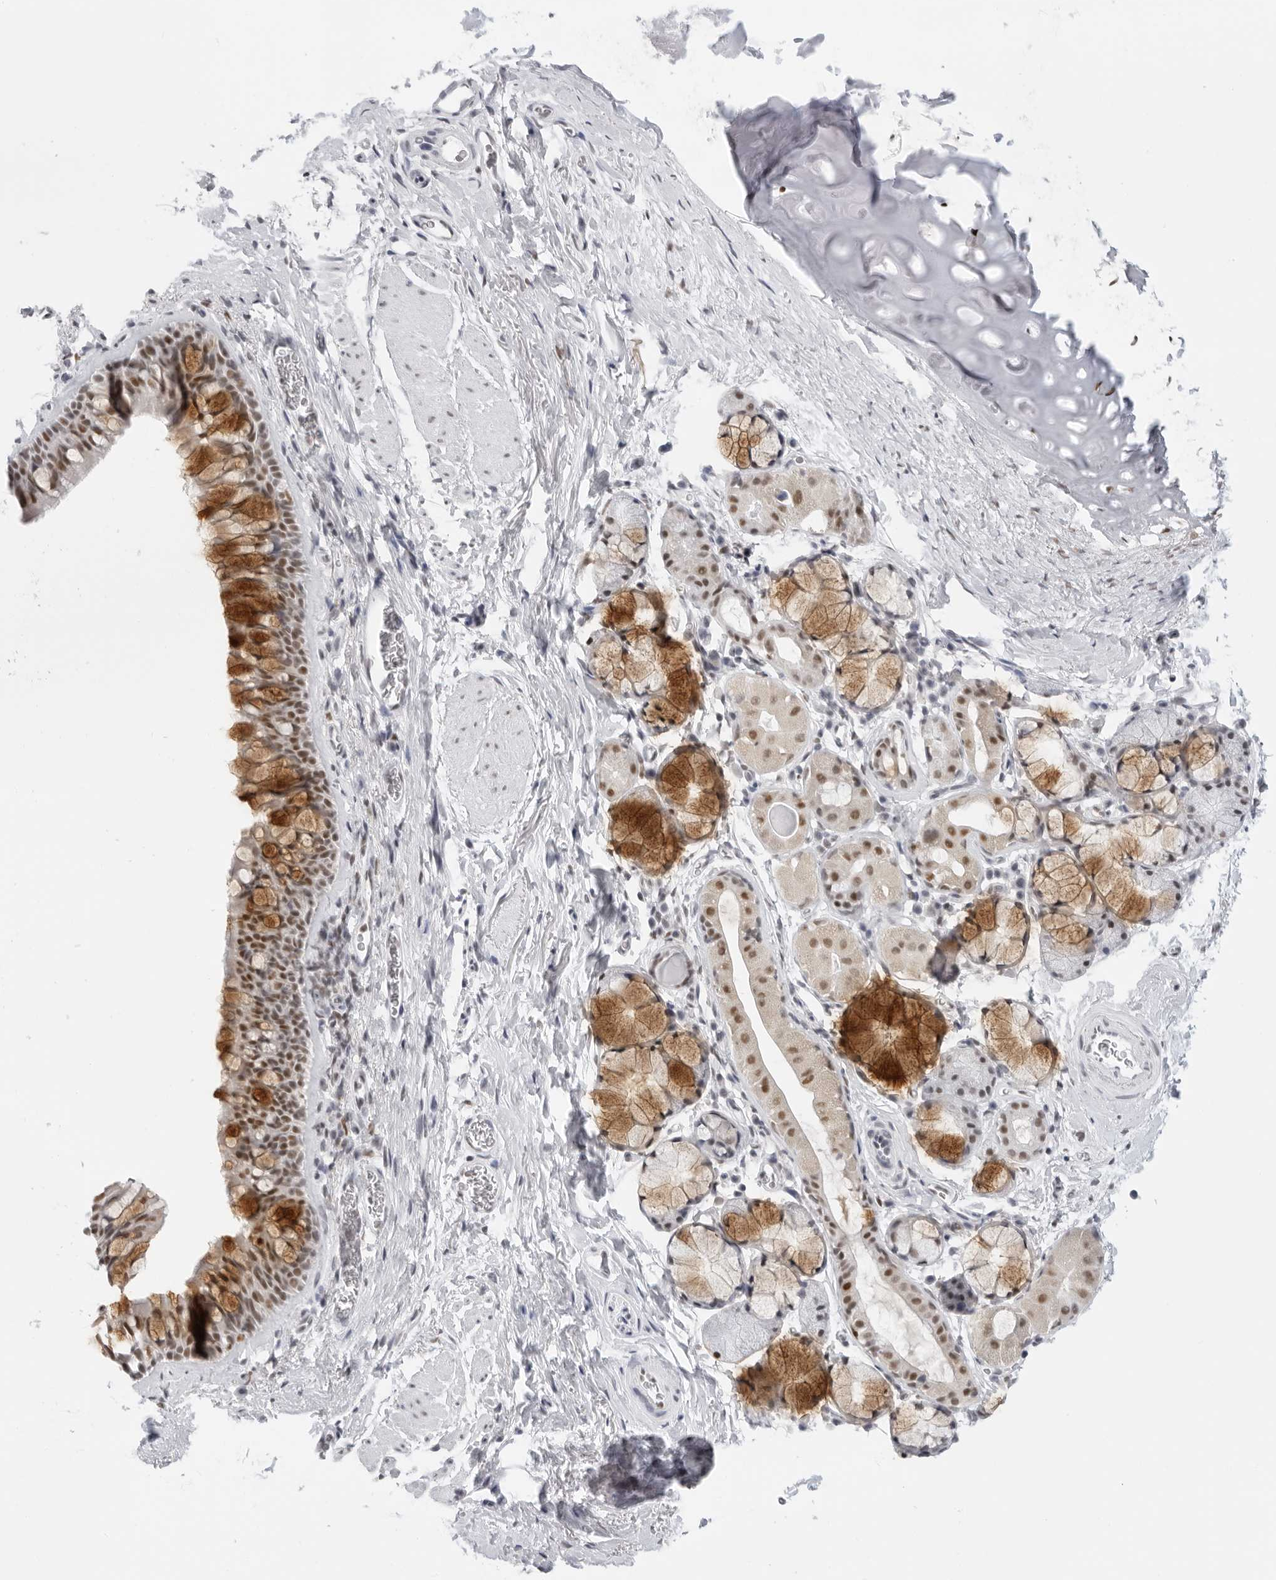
{"staining": {"intensity": "moderate", "quantity": ">75%", "location": "cytoplasmic/membranous,nuclear"}, "tissue": "bronchus", "cell_type": "Respiratory epithelial cells", "image_type": "normal", "snomed": [{"axis": "morphology", "description": "Normal tissue, NOS"}, {"axis": "topography", "description": "Cartilage tissue"}, {"axis": "topography", "description": "Bronchus"}], "caption": "Immunohistochemistry (DAB (3,3'-diaminobenzidine)) staining of benign bronchus demonstrates moderate cytoplasmic/membranous,nuclear protein staining in approximately >75% of respiratory epithelial cells.", "gene": "RPA2", "patient": {"sex": "female", "age": 53}}